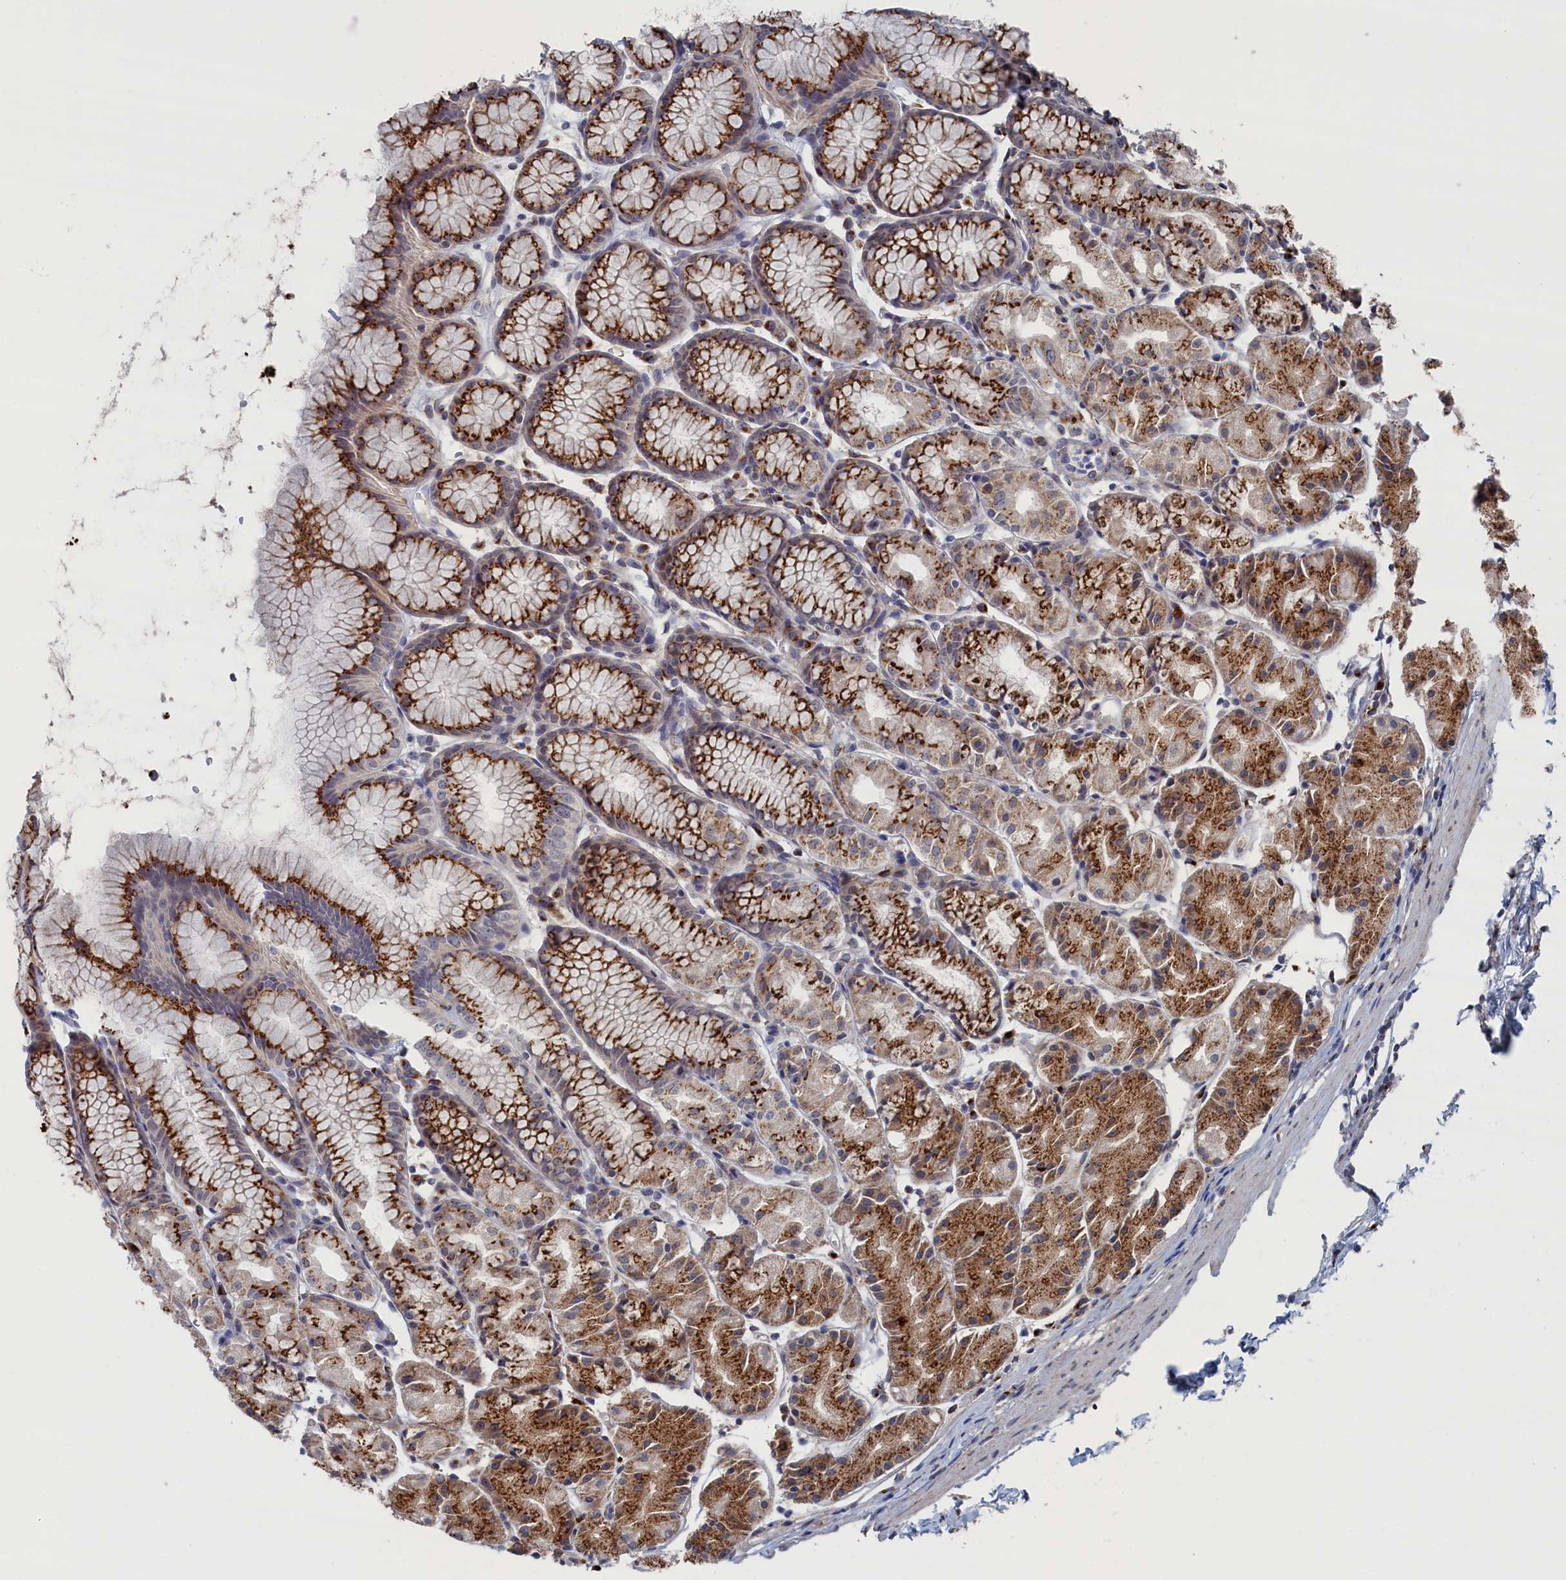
{"staining": {"intensity": "strong", "quantity": ">75%", "location": "cytoplasmic/membranous"}, "tissue": "stomach", "cell_type": "Glandular cells", "image_type": "normal", "snomed": [{"axis": "morphology", "description": "Normal tissue, NOS"}, {"axis": "topography", "description": "Stomach, upper"}], "caption": "Immunohistochemical staining of normal stomach shows >75% levels of strong cytoplasmic/membranous protein positivity in approximately >75% of glandular cells. (DAB = brown stain, brightfield microscopy at high magnification).", "gene": "IRX1", "patient": {"sex": "male", "age": 47}}